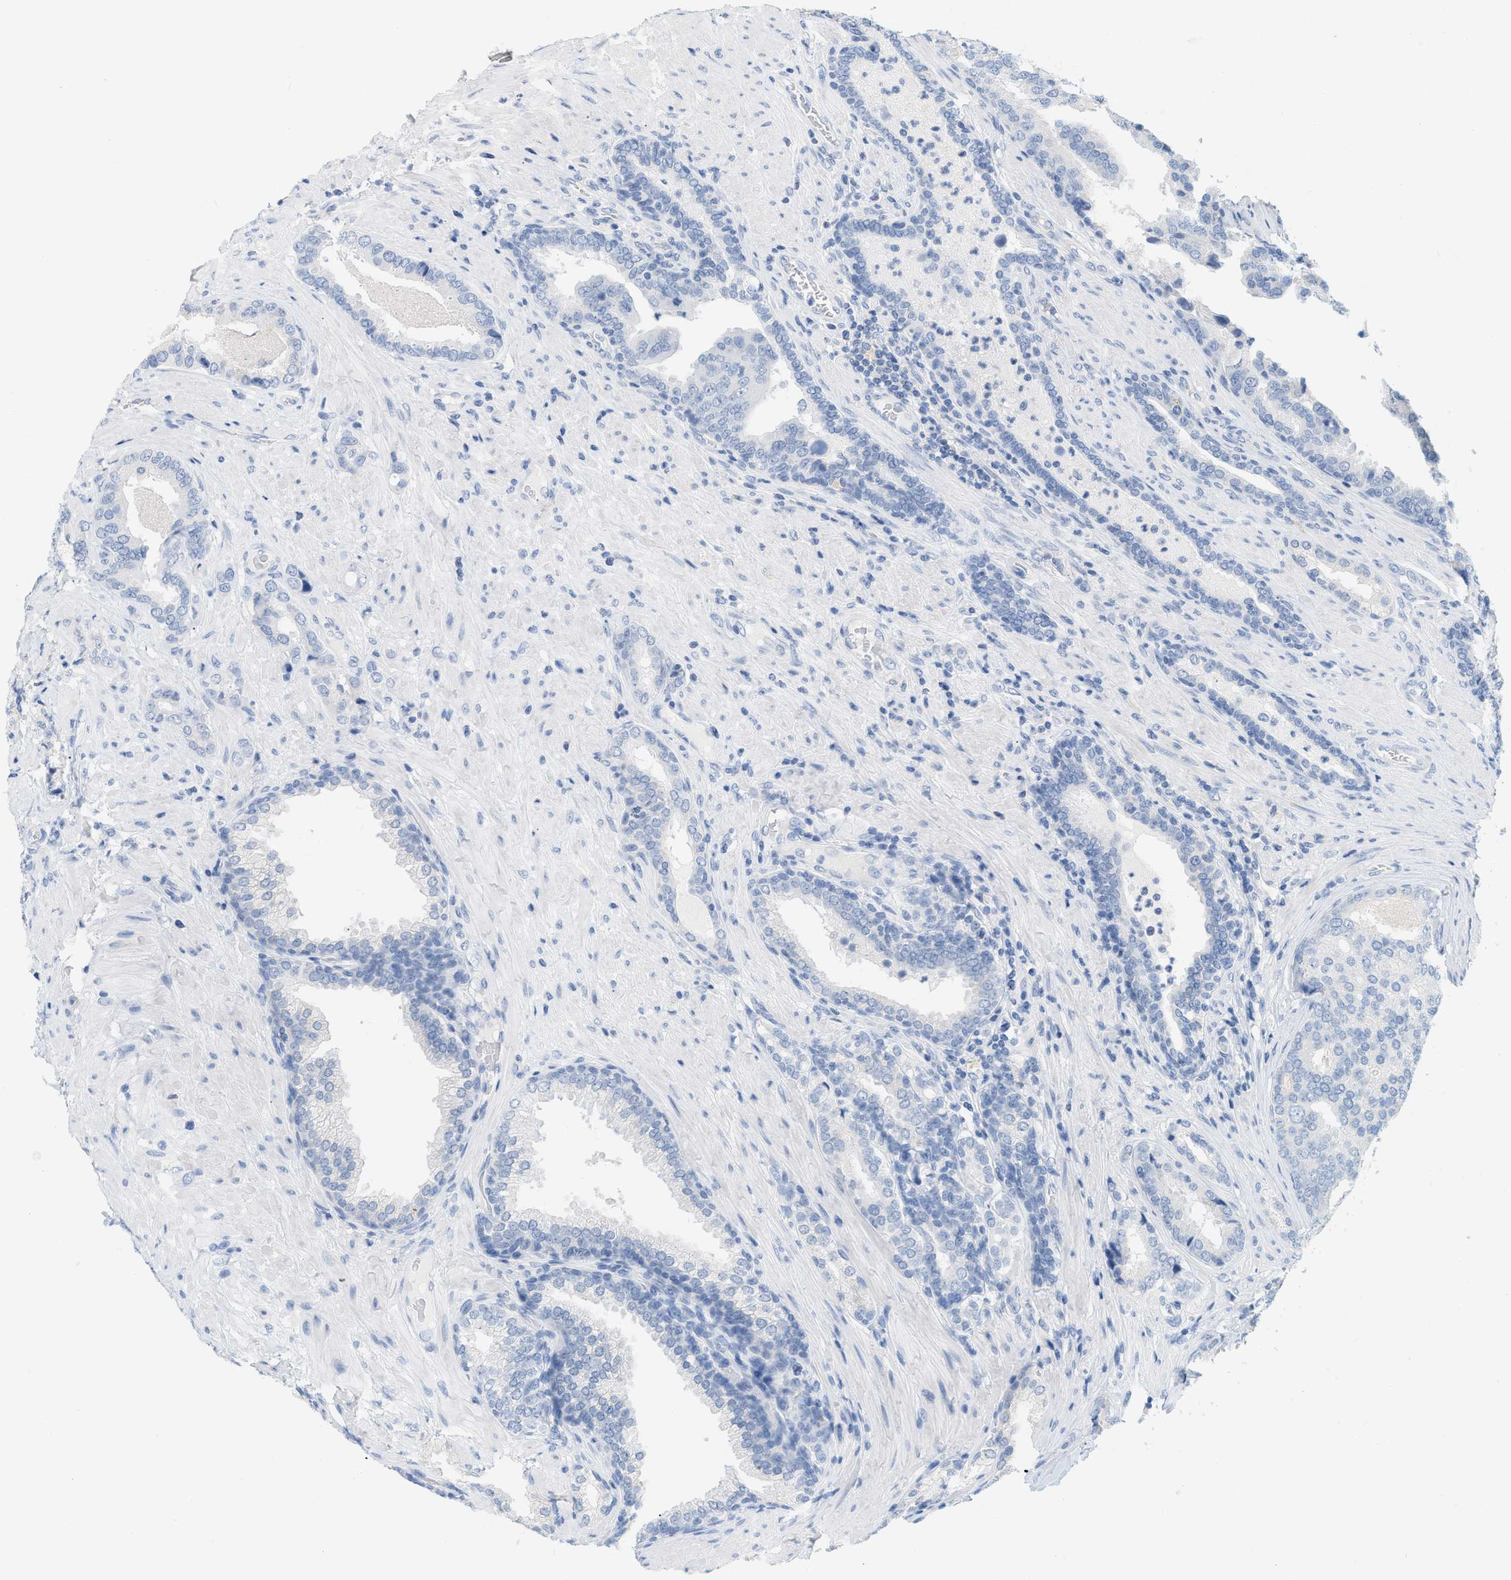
{"staining": {"intensity": "negative", "quantity": "none", "location": "none"}, "tissue": "prostate cancer", "cell_type": "Tumor cells", "image_type": "cancer", "snomed": [{"axis": "morphology", "description": "Adenocarcinoma, High grade"}, {"axis": "topography", "description": "Prostate"}], "caption": "An image of prostate cancer (high-grade adenocarcinoma) stained for a protein shows no brown staining in tumor cells.", "gene": "PAPPA", "patient": {"sex": "male", "age": 50}}